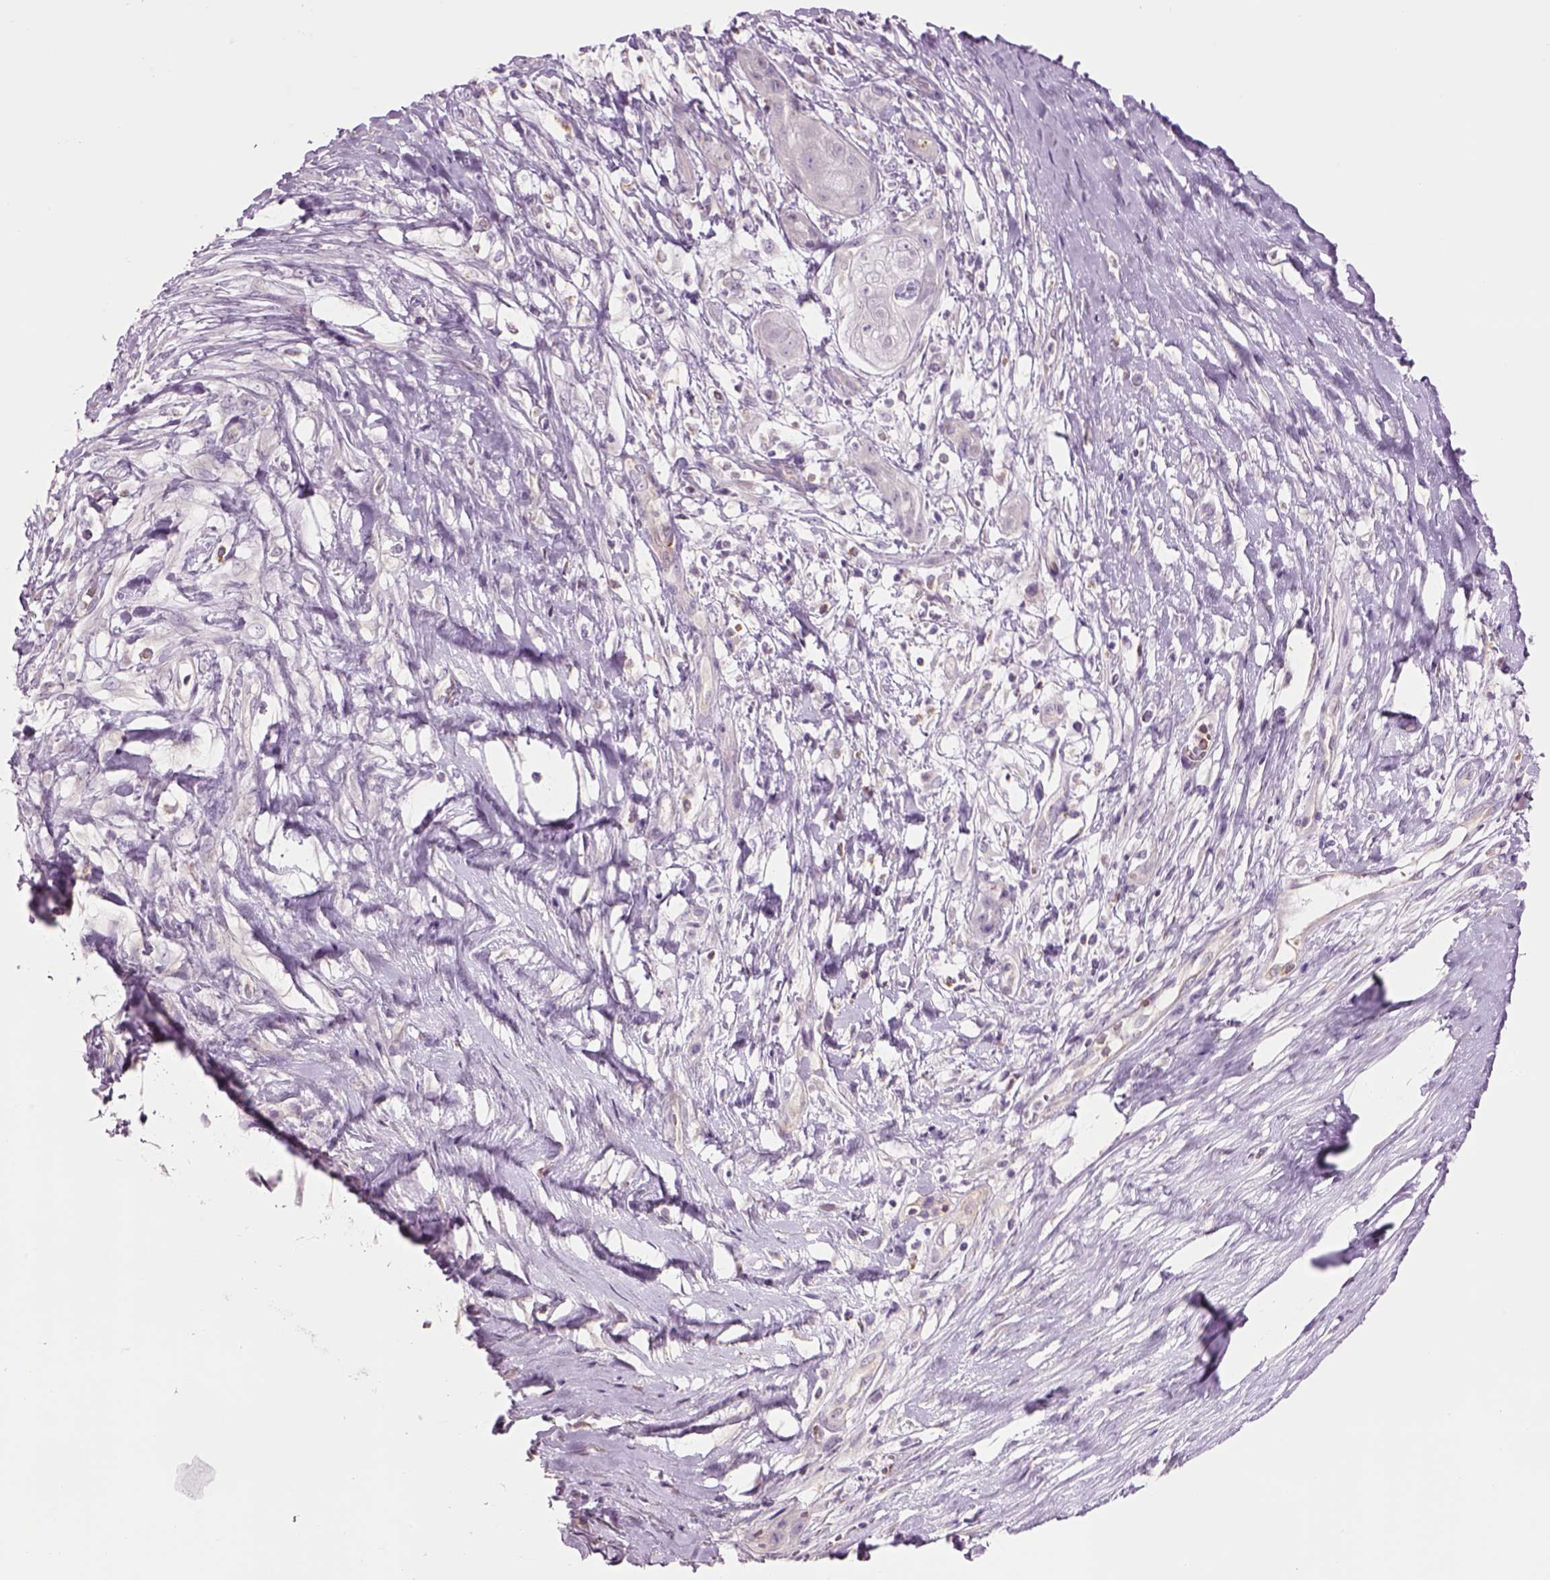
{"staining": {"intensity": "negative", "quantity": "none", "location": "none"}, "tissue": "skin cancer", "cell_type": "Tumor cells", "image_type": "cancer", "snomed": [{"axis": "morphology", "description": "Squamous cell carcinoma, NOS"}, {"axis": "topography", "description": "Skin"}], "caption": "This photomicrograph is of skin cancer stained with immunohistochemistry to label a protein in brown with the nuclei are counter-stained blue. There is no staining in tumor cells.", "gene": "IFT52", "patient": {"sex": "male", "age": 62}}